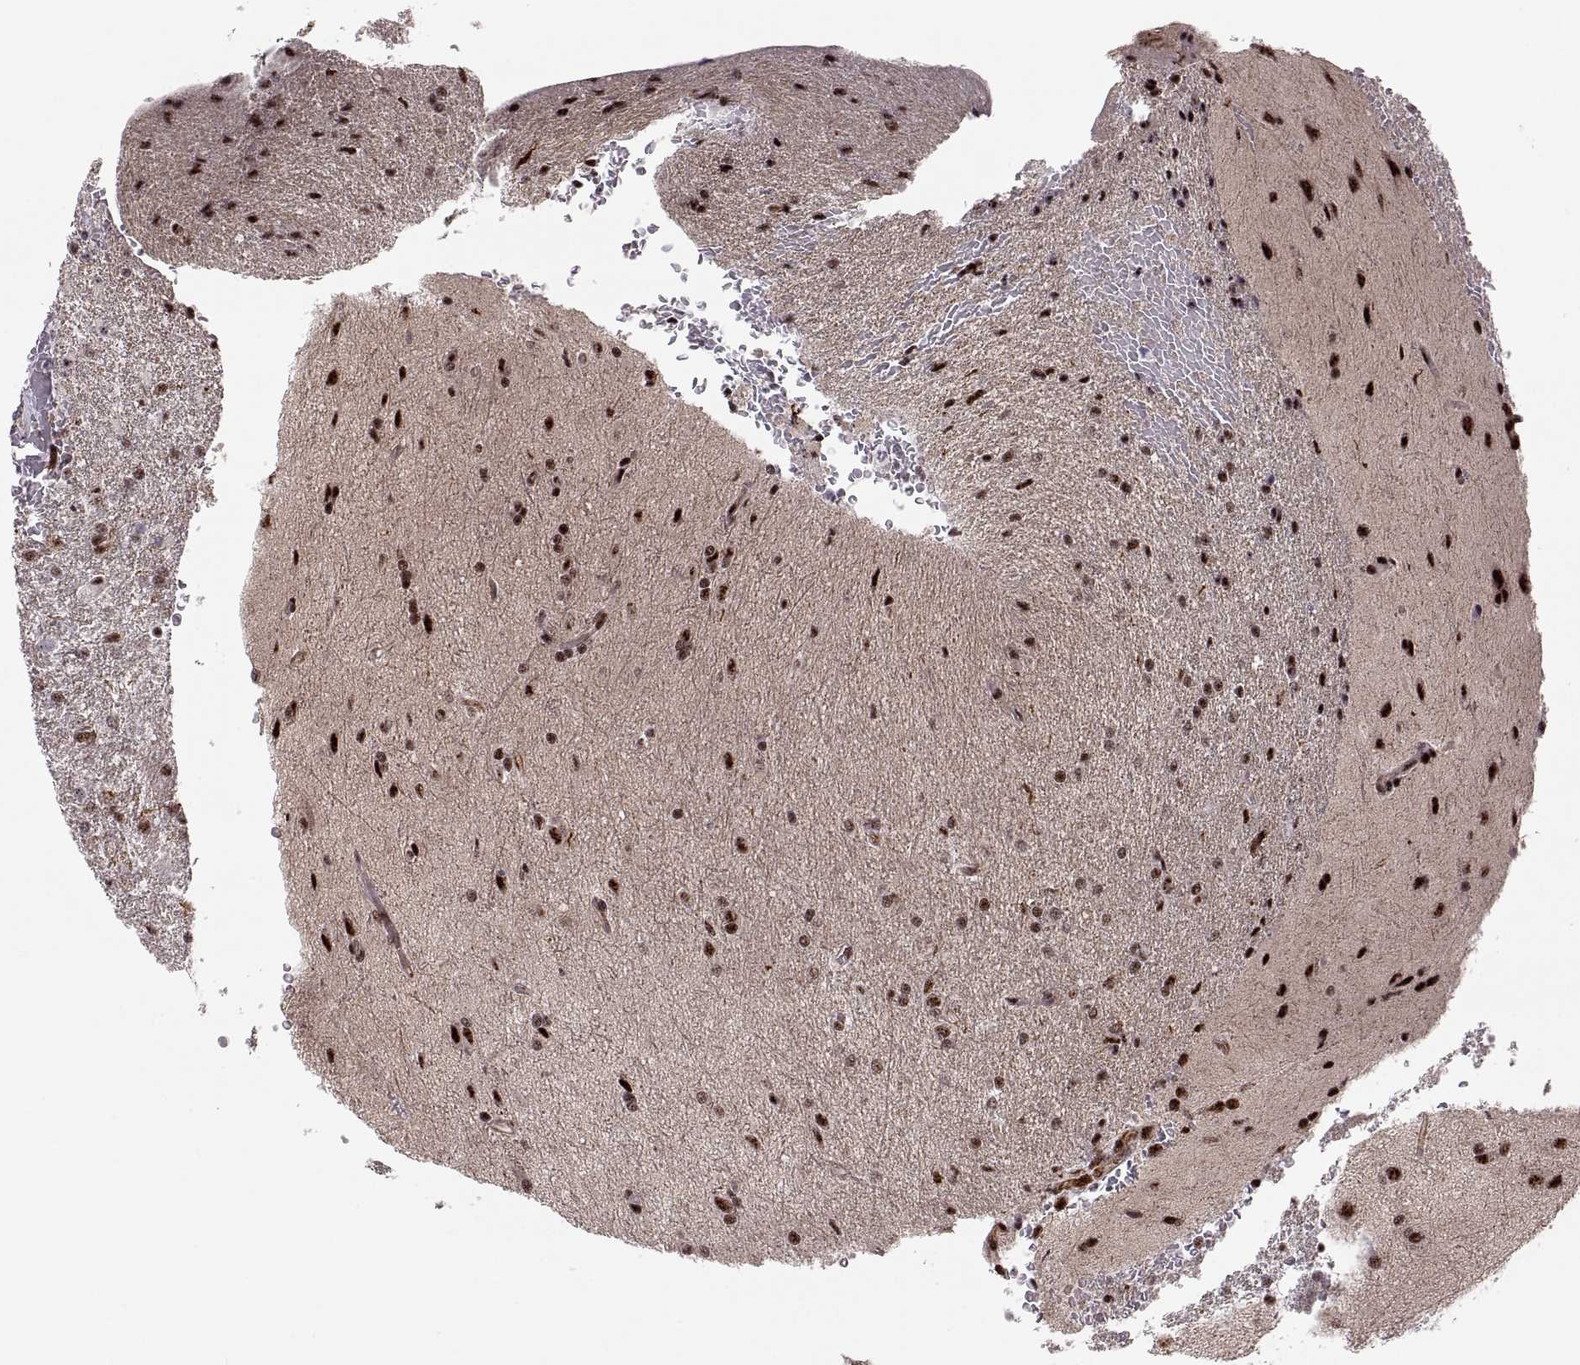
{"staining": {"intensity": "moderate", "quantity": "<25%", "location": "nuclear"}, "tissue": "glioma", "cell_type": "Tumor cells", "image_type": "cancer", "snomed": [{"axis": "morphology", "description": "Glioma, malignant, High grade"}, {"axis": "topography", "description": "Brain"}], "caption": "Glioma was stained to show a protein in brown. There is low levels of moderate nuclear positivity in approximately <25% of tumor cells.", "gene": "ZCCHC17", "patient": {"sex": "male", "age": 68}}